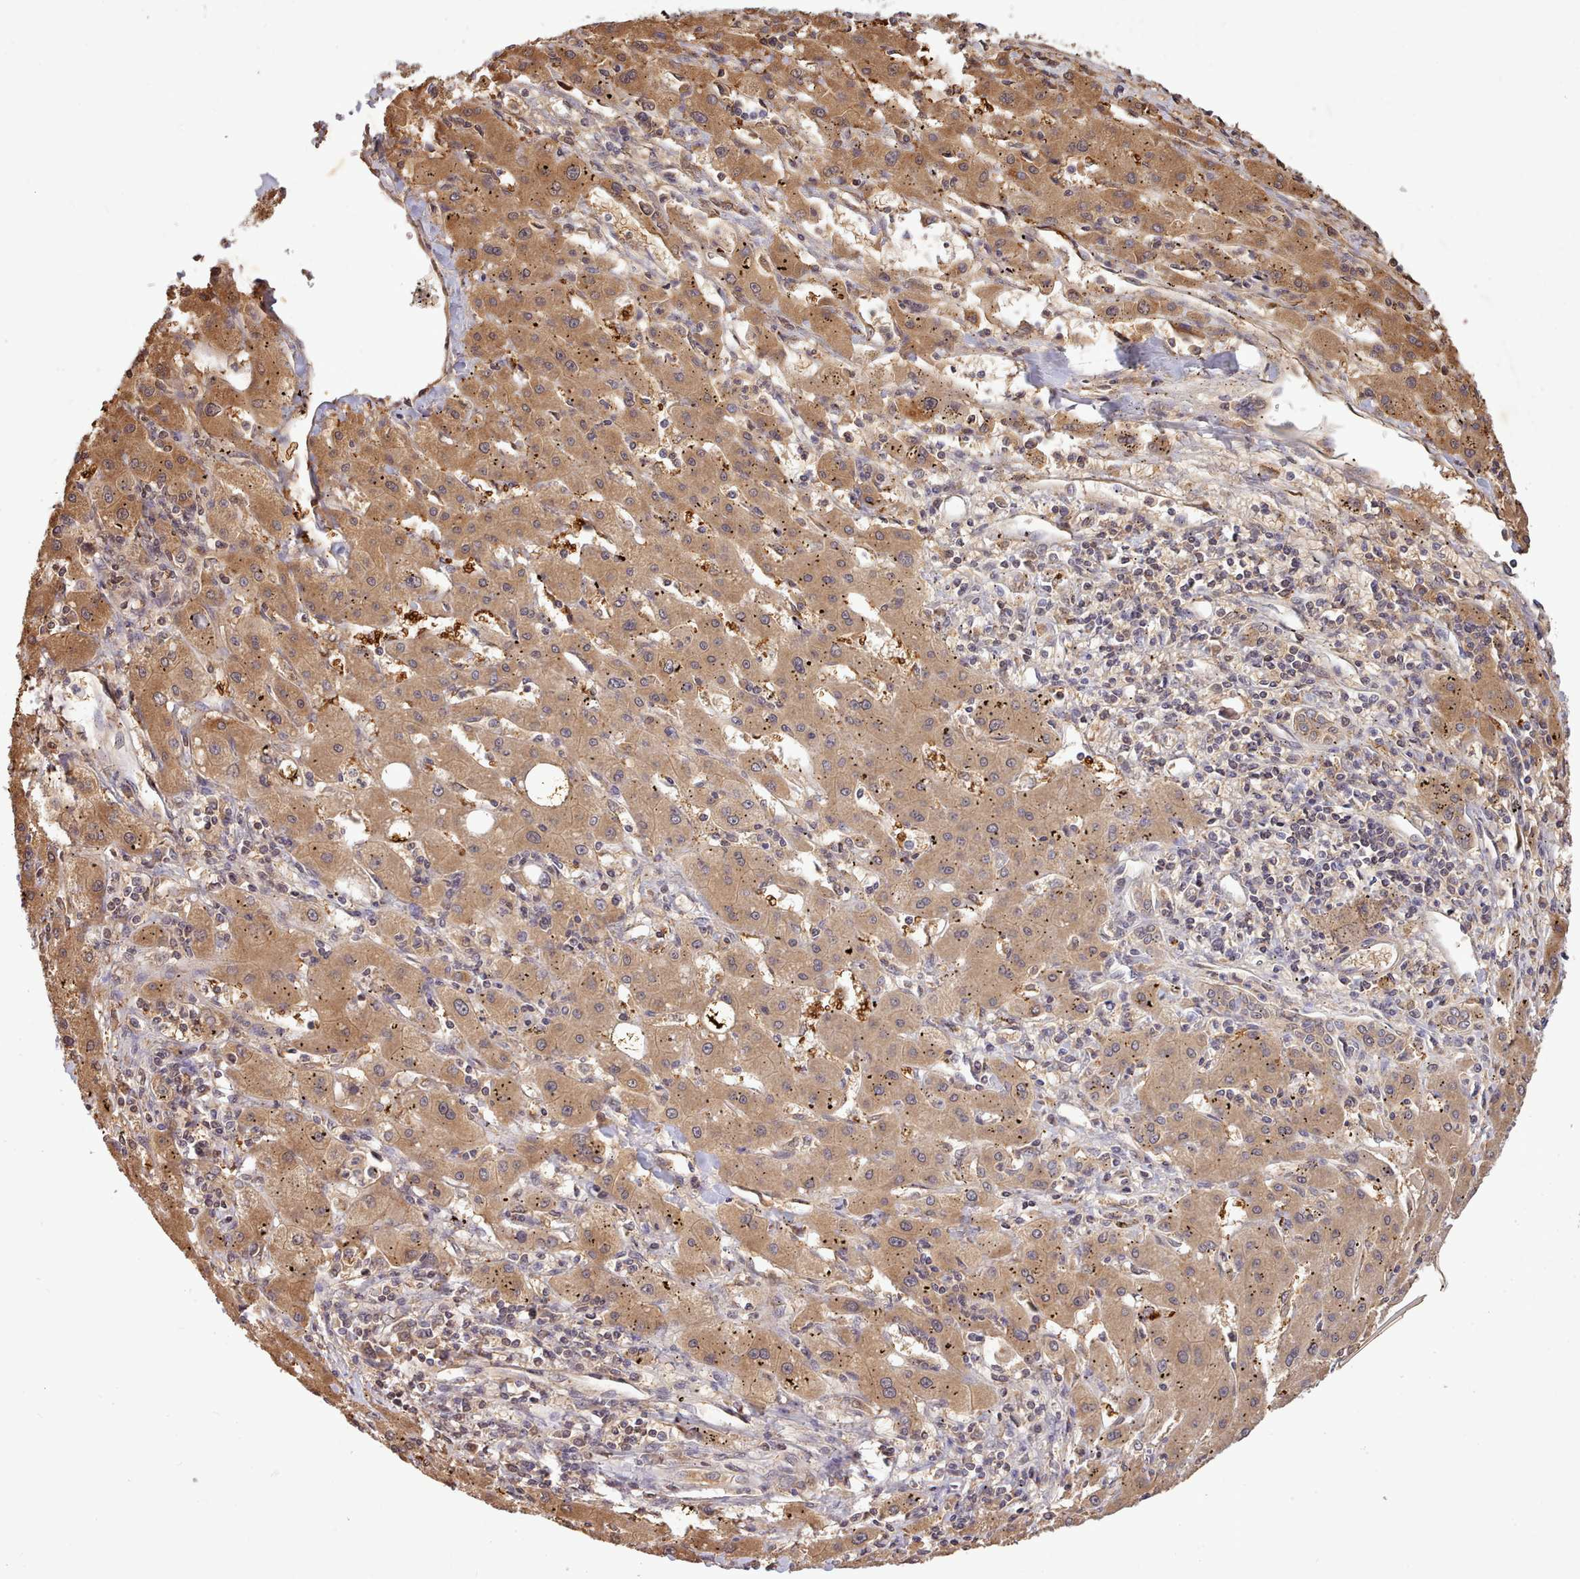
{"staining": {"intensity": "moderate", "quantity": ">75%", "location": "cytoplasmic/membranous,nuclear"}, "tissue": "liver cancer", "cell_type": "Tumor cells", "image_type": "cancer", "snomed": [{"axis": "morphology", "description": "Carcinoma, Hepatocellular, NOS"}, {"axis": "topography", "description": "Liver"}], "caption": "There is medium levels of moderate cytoplasmic/membranous and nuclear staining in tumor cells of liver hepatocellular carcinoma, as demonstrated by immunohistochemical staining (brown color).", "gene": "ARL17A", "patient": {"sex": "male", "age": 72}}